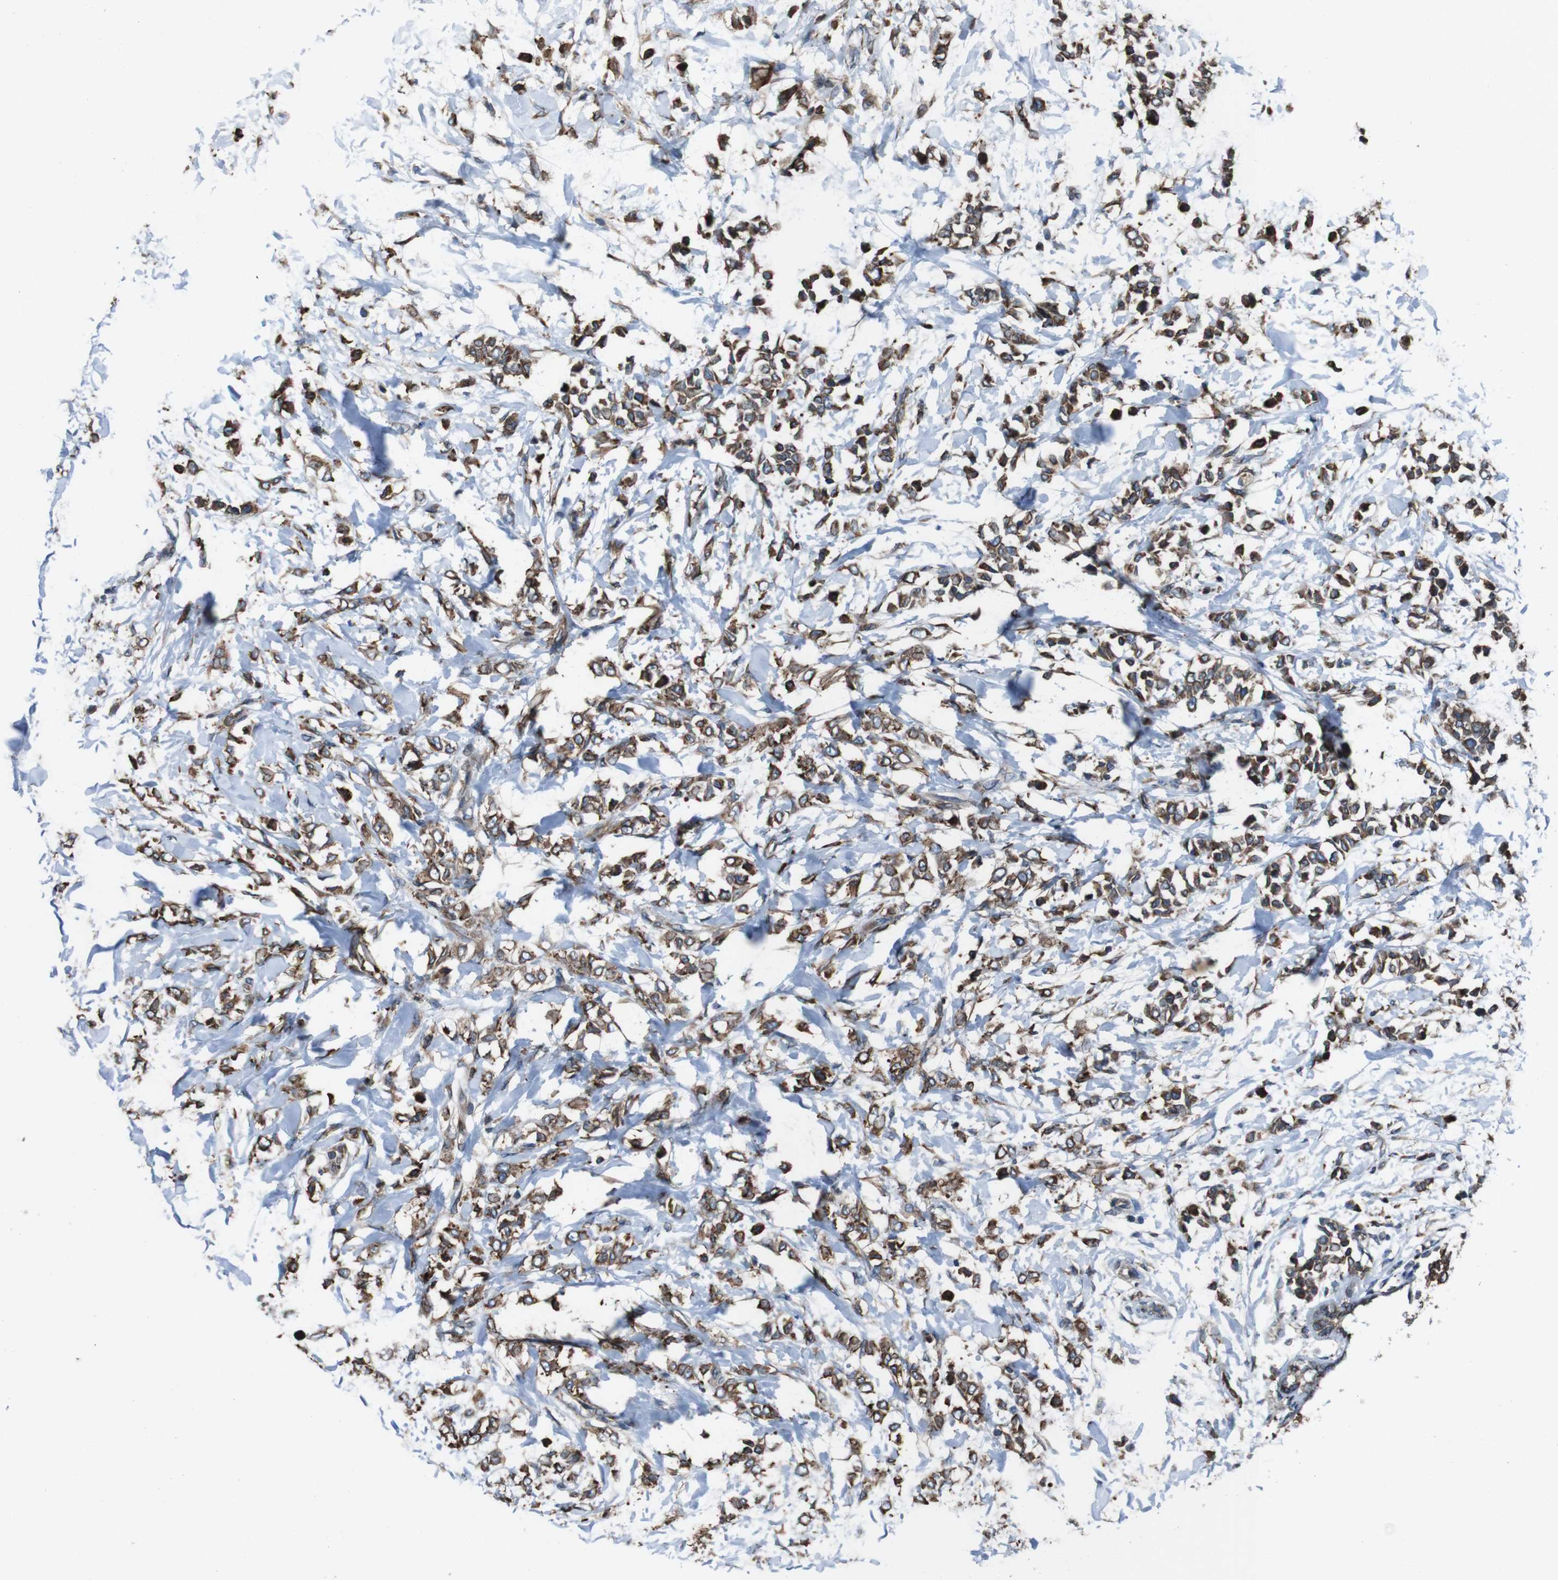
{"staining": {"intensity": "moderate", "quantity": ">75%", "location": "cytoplasmic/membranous"}, "tissue": "breast cancer", "cell_type": "Tumor cells", "image_type": "cancer", "snomed": [{"axis": "morphology", "description": "Lobular carcinoma, in situ"}, {"axis": "morphology", "description": "Lobular carcinoma"}, {"axis": "topography", "description": "Breast"}], "caption": "Protein analysis of breast lobular carcinoma in situ tissue displays moderate cytoplasmic/membranous staining in approximately >75% of tumor cells.", "gene": "APMAP", "patient": {"sex": "female", "age": 41}}